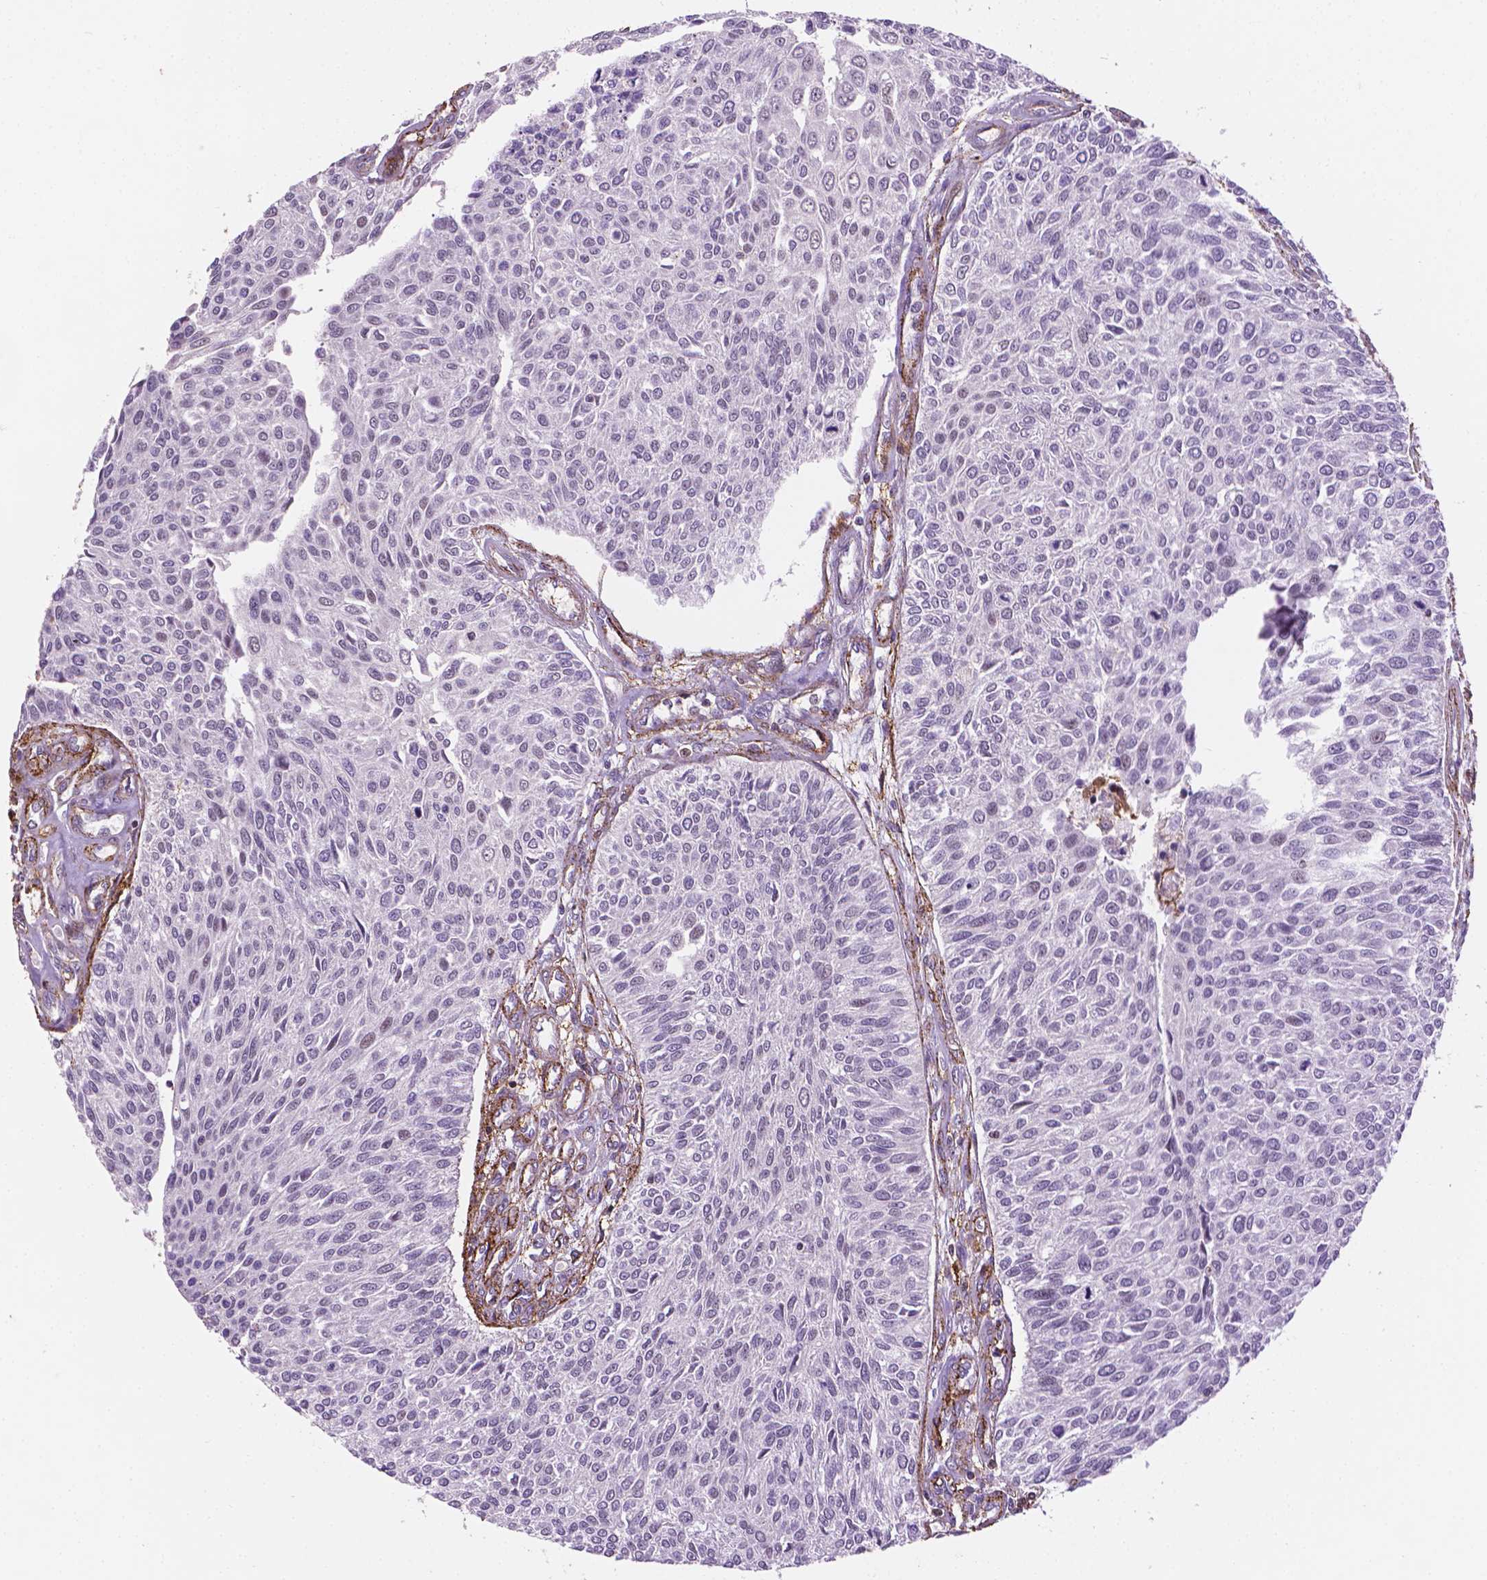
{"staining": {"intensity": "negative", "quantity": "none", "location": "none"}, "tissue": "urothelial cancer", "cell_type": "Tumor cells", "image_type": "cancer", "snomed": [{"axis": "morphology", "description": "Urothelial carcinoma, NOS"}, {"axis": "topography", "description": "Urinary bladder"}], "caption": "A histopathology image of human urothelial cancer is negative for staining in tumor cells.", "gene": "ACAD10", "patient": {"sex": "male", "age": 55}}